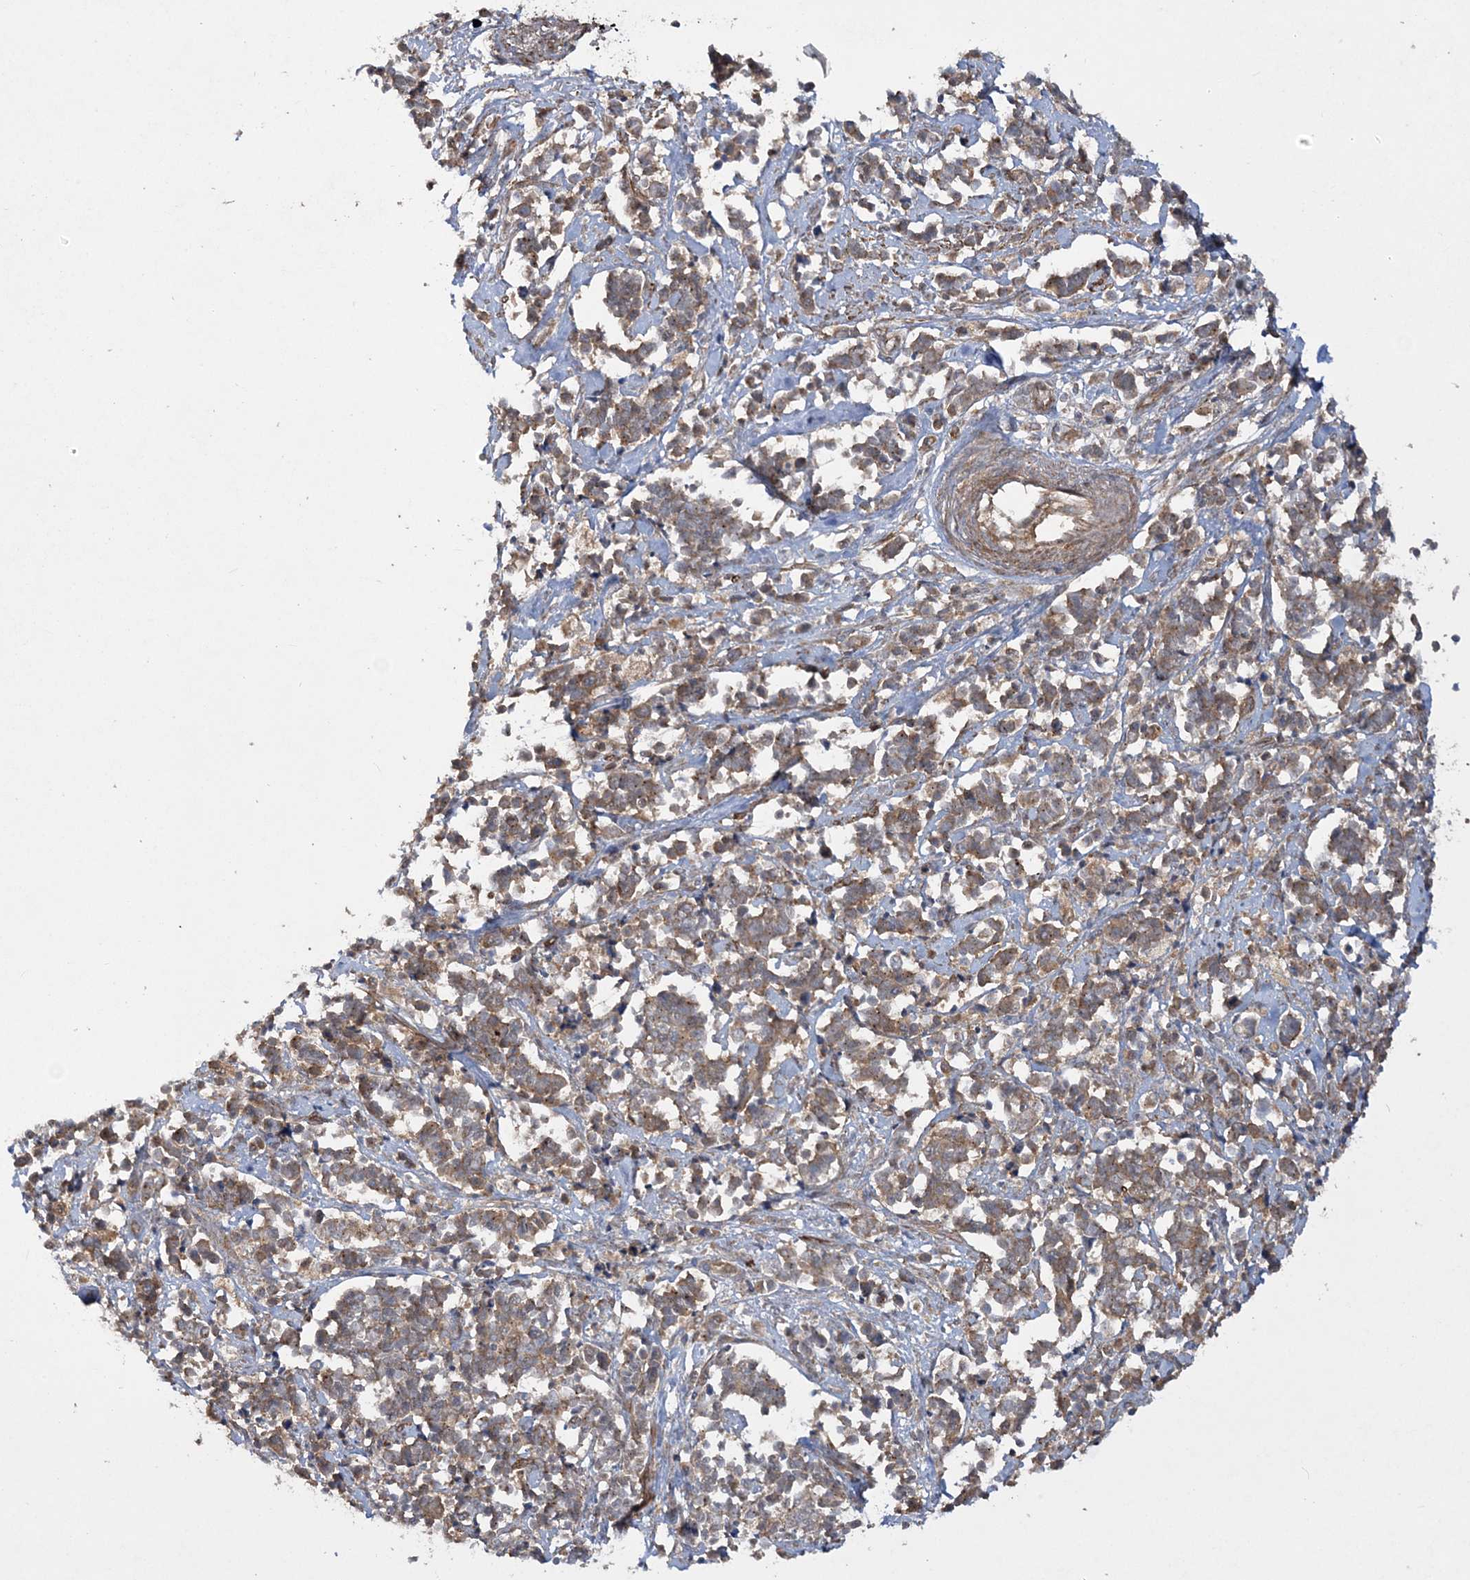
{"staining": {"intensity": "moderate", "quantity": ">75%", "location": "cytoplasmic/membranous"}, "tissue": "cervical cancer", "cell_type": "Tumor cells", "image_type": "cancer", "snomed": [{"axis": "morphology", "description": "Normal tissue, NOS"}, {"axis": "morphology", "description": "Squamous cell carcinoma, NOS"}, {"axis": "topography", "description": "Cervix"}], "caption": "The micrograph demonstrates a brown stain indicating the presence of a protein in the cytoplasmic/membranous of tumor cells in cervical cancer (squamous cell carcinoma). The staining is performed using DAB (3,3'-diaminobenzidine) brown chromogen to label protein expression. The nuclei are counter-stained blue using hematoxylin.", "gene": "MOCS2", "patient": {"sex": "female", "age": 35}}